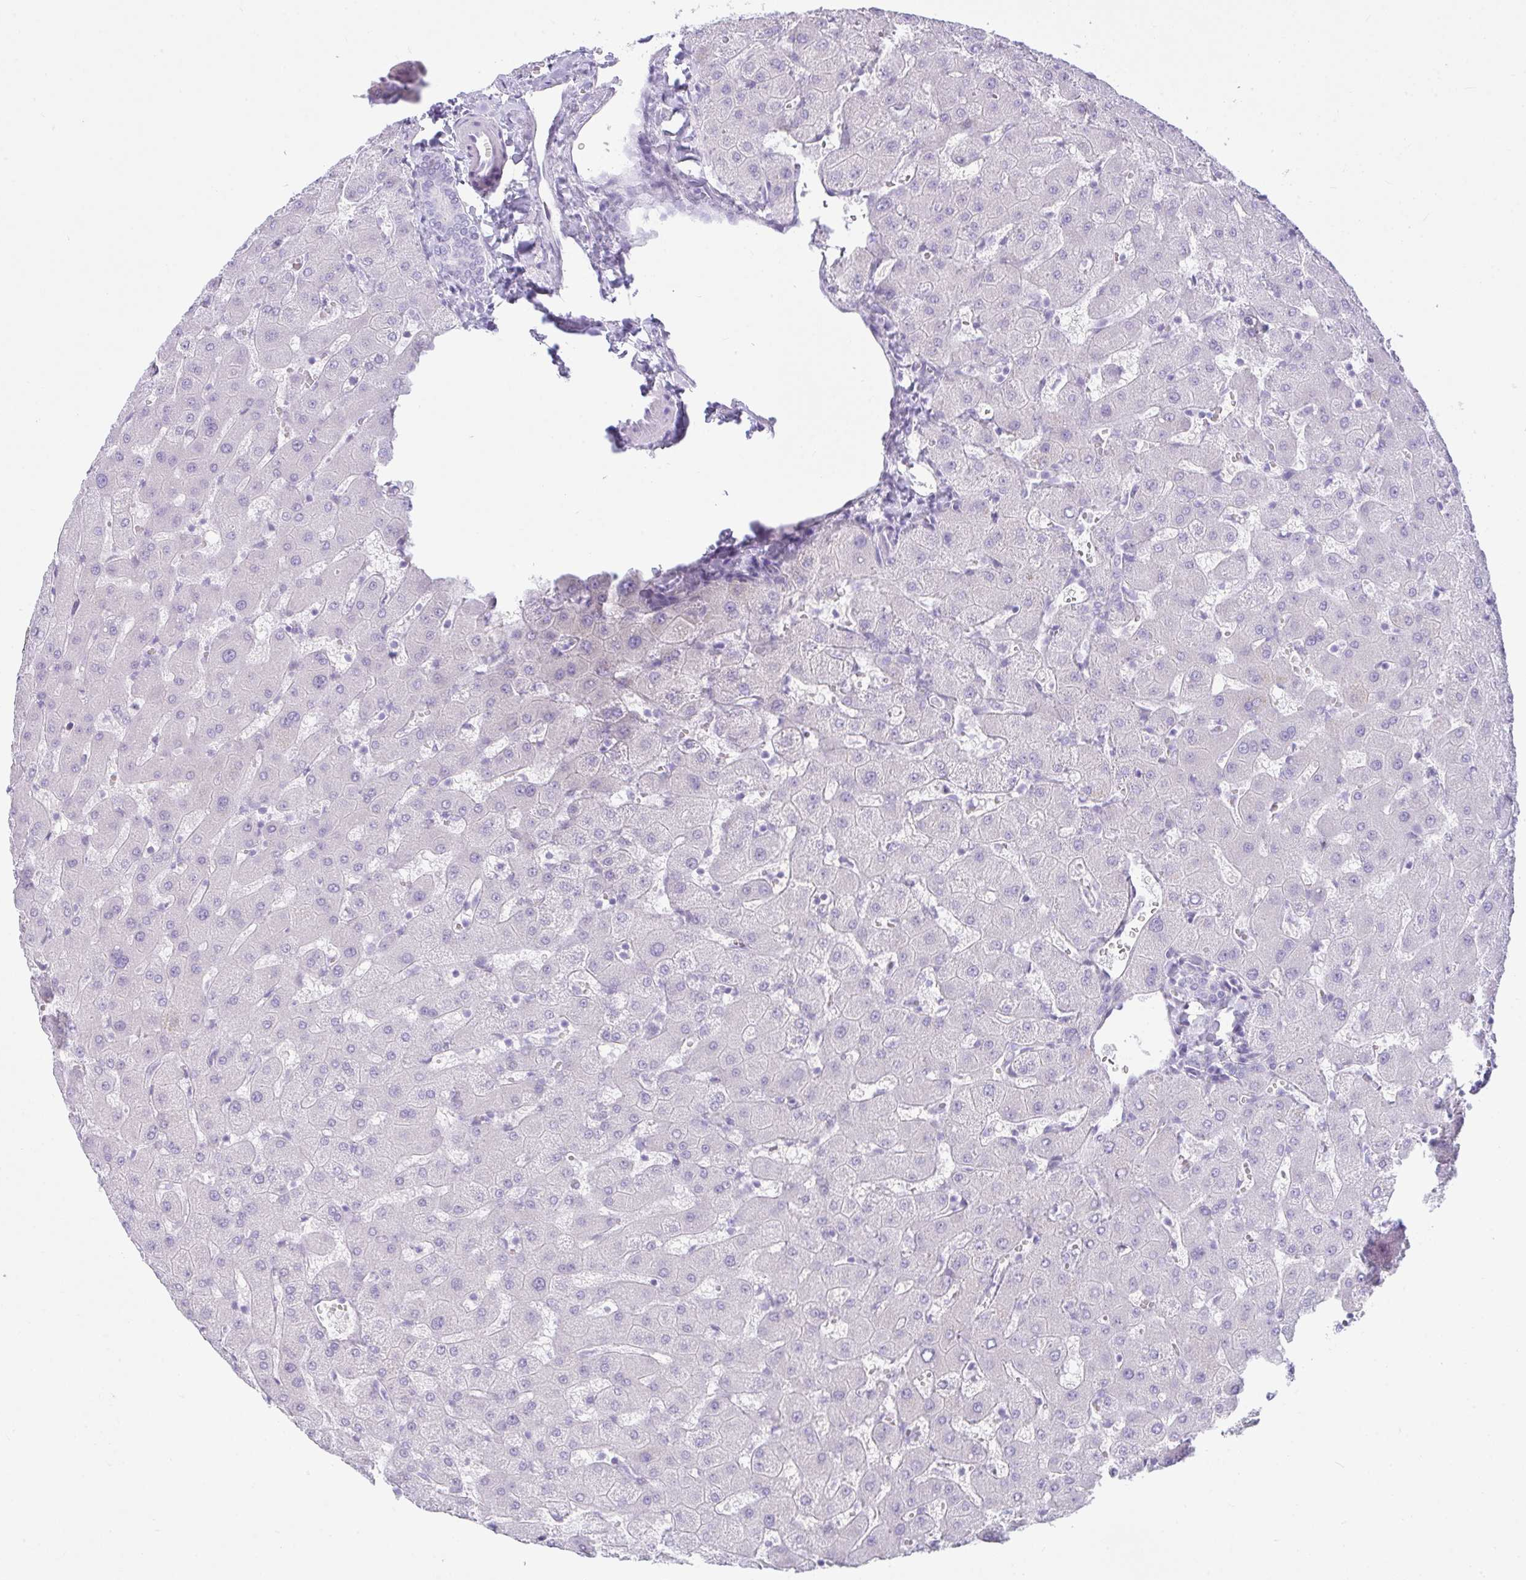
{"staining": {"intensity": "negative", "quantity": "none", "location": "none"}, "tissue": "liver", "cell_type": "Cholangiocytes", "image_type": "normal", "snomed": [{"axis": "morphology", "description": "Normal tissue, NOS"}, {"axis": "topography", "description": "Liver"}], "caption": "A micrograph of human liver is negative for staining in cholangiocytes. The staining is performed using DAB (3,3'-diaminobenzidine) brown chromogen with nuclei counter-stained in using hematoxylin.", "gene": "RASL10A", "patient": {"sex": "female", "age": 63}}